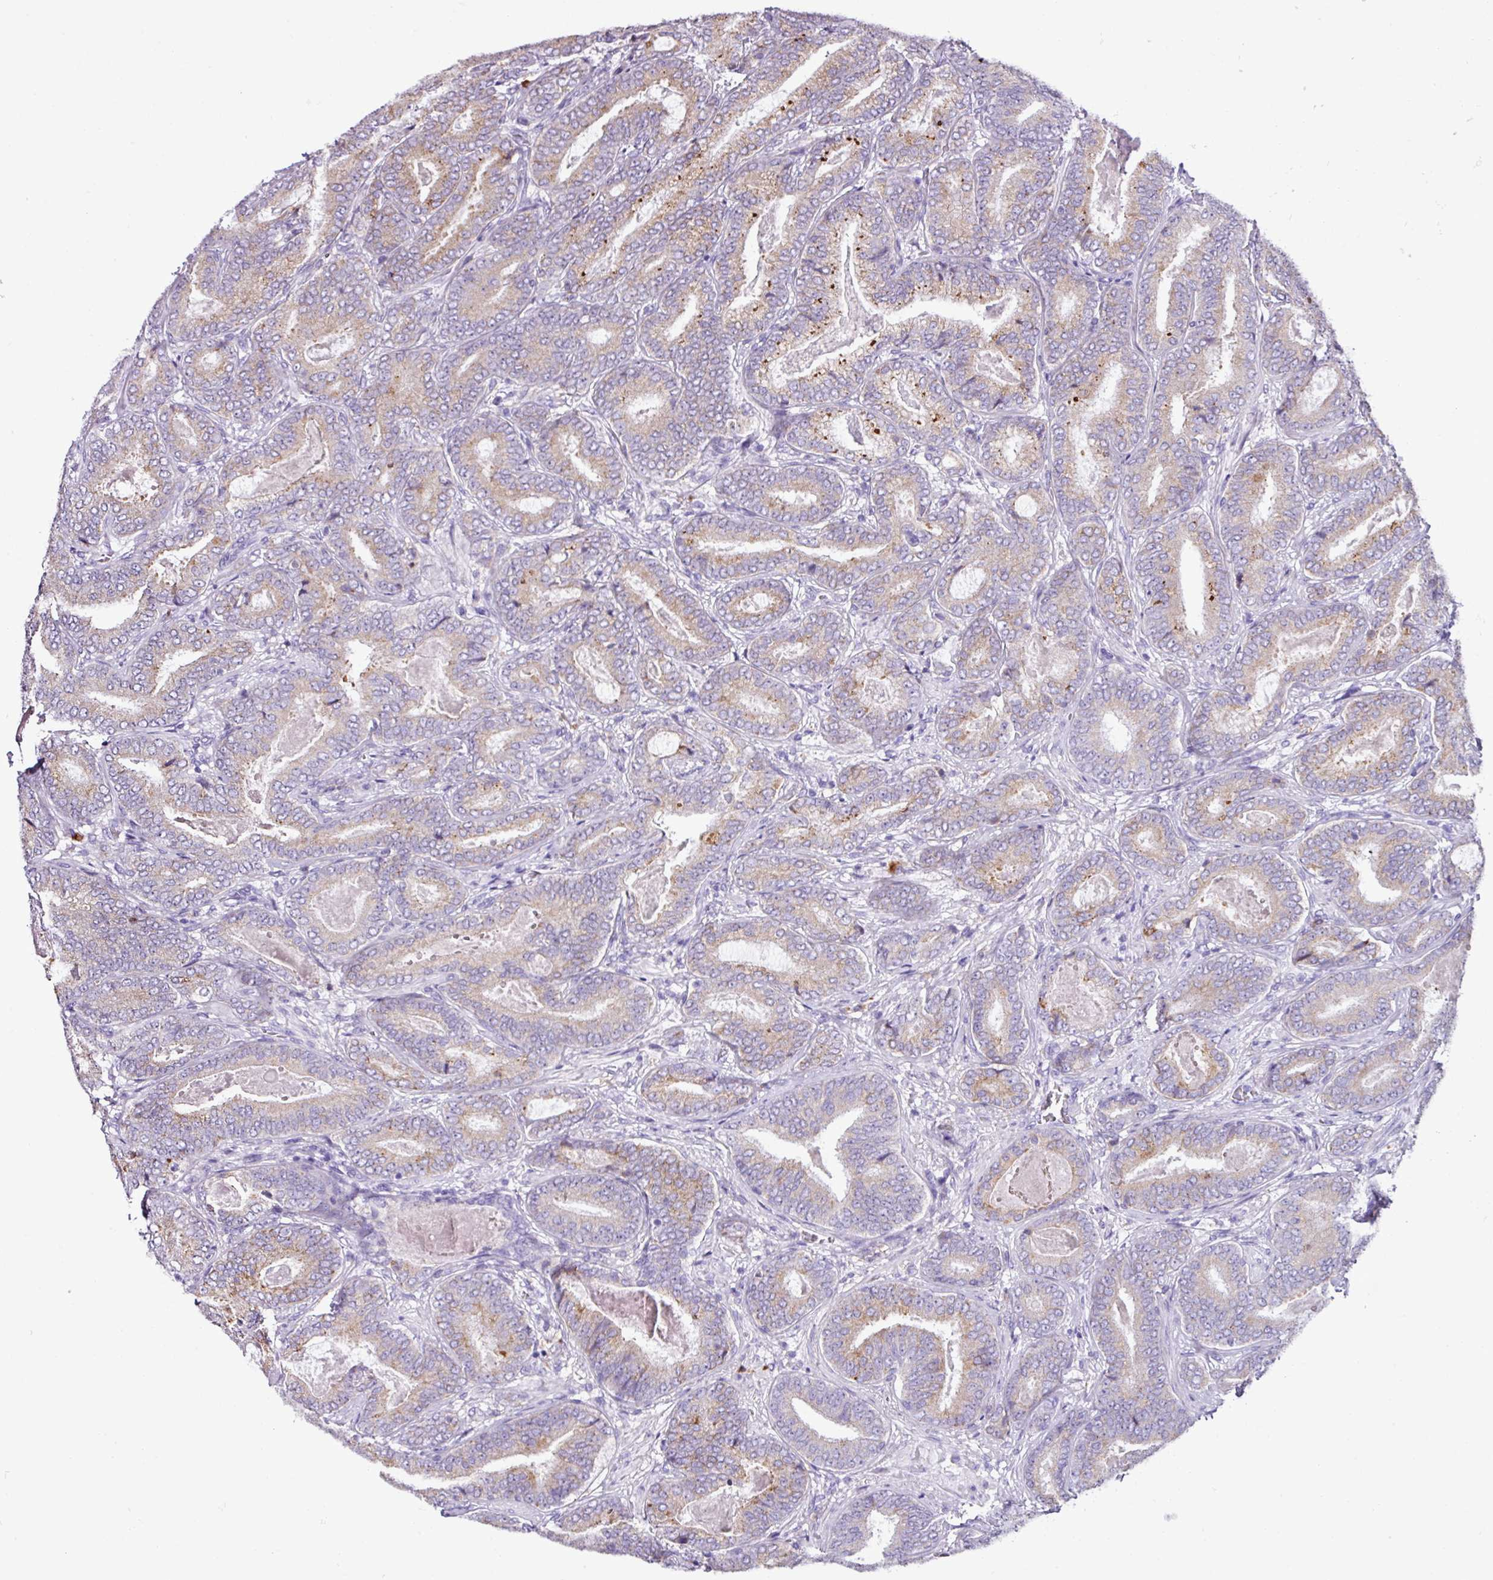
{"staining": {"intensity": "moderate", "quantity": "<25%", "location": "cytoplasmic/membranous"}, "tissue": "prostate cancer", "cell_type": "Tumor cells", "image_type": "cancer", "snomed": [{"axis": "morphology", "description": "Adenocarcinoma, Low grade"}, {"axis": "topography", "description": "Prostate and seminal vesicle, NOS"}], "caption": "A photomicrograph showing moderate cytoplasmic/membranous expression in about <25% of tumor cells in prostate cancer, as visualized by brown immunohistochemical staining.", "gene": "RGS21", "patient": {"sex": "male", "age": 61}}